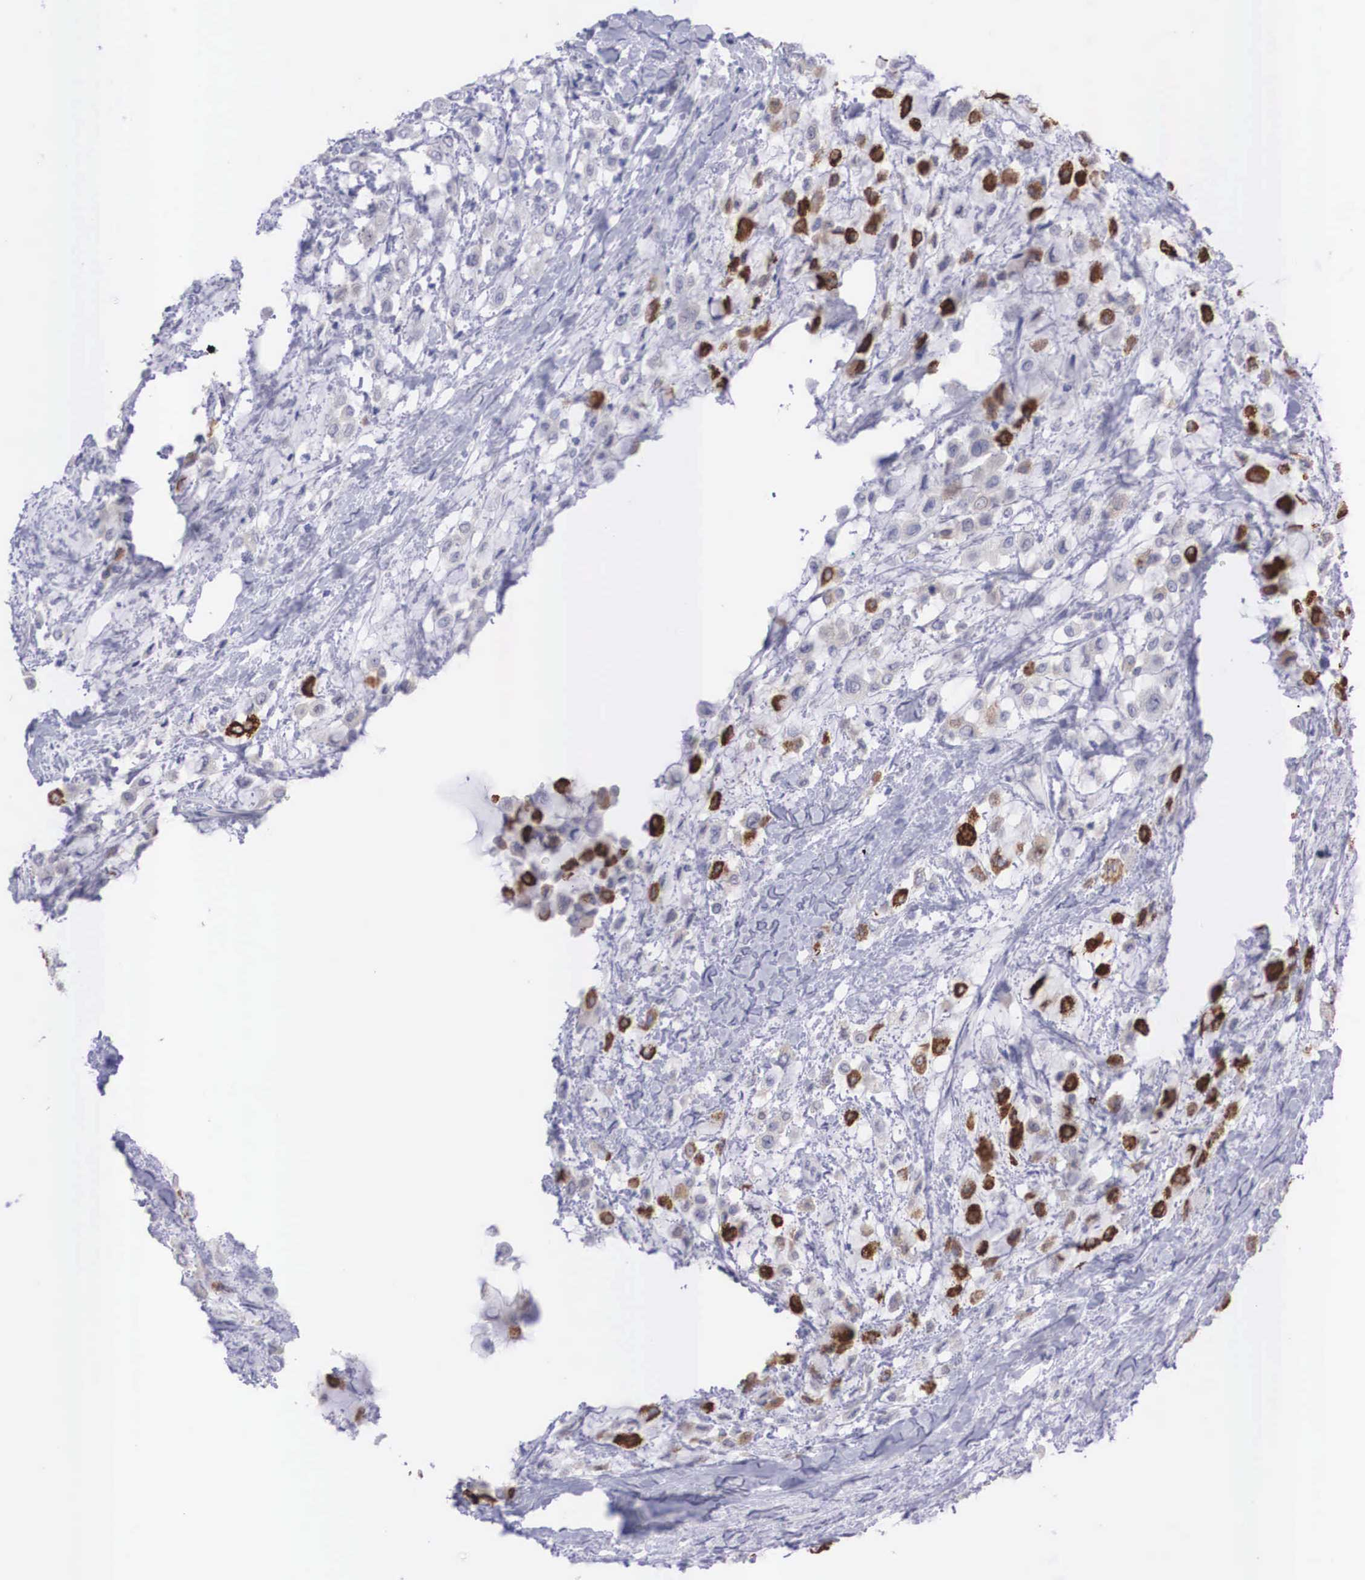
{"staining": {"intensity": "strong", "quantity": "<25%", "location": "cytoplasmic/membranous,nuclear"}, "tissue": "breast cancer", "cell_type": "Tumor cells", "image_type": "cancer", "snomed": [{"axis": "morphology", "description": "Lobular carcinoma"}, {"axis": "topography", "description": "Breast"}], "caption": "Immunohistochemical staining of lobular carcinoma (breast) reveals medium levels of strong cytoplasmic/membranous and nuclear protein staining in approximately <25% of tumor cells. (Stains: DAB (3,3'-diaminobenzidine) in brown, nuclei in blue, Microscopy: brightfield microscopy at high magnification).", "gene": "REPS2", "patient": {"sex": "female", "age": 85}}